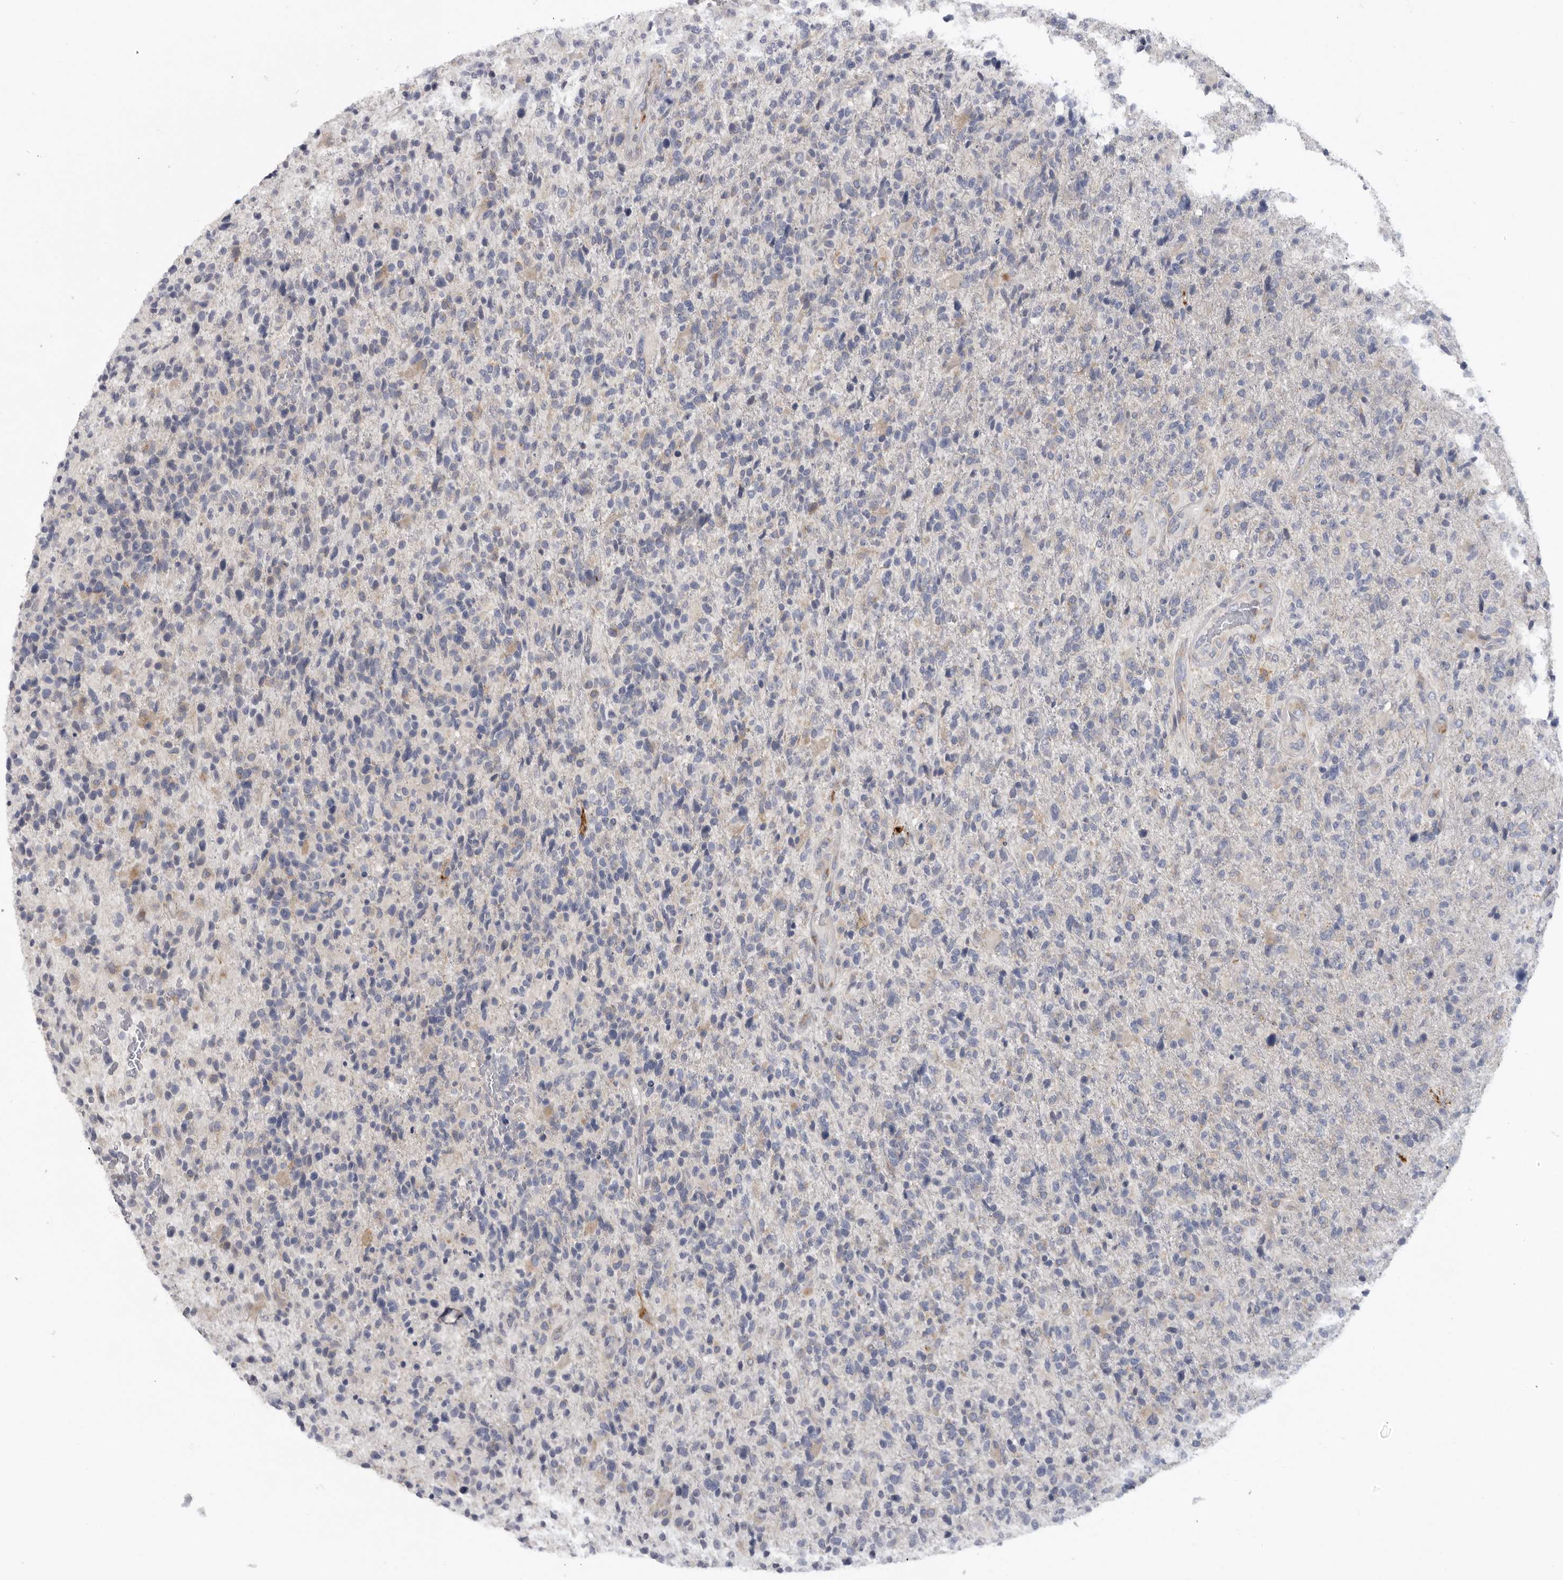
{"staining": {"intensity": "negative", "quantity": "none", "location": "none"}, "tissue": "glioma", "cell_type": "Tumor cells", "image_type": "cancer", "snomed": [{"axis": "morphology", "description": "Glioma, malignant, High grade"}, {"axis": "topography", "description": "Brain"}], "caption": "Tumor cells show no significant positivity in high-grade glioma (malignant). Nuclei are stained in blue.", "gene": "USP24", "patient": {"sex": "male", "age": 72}}